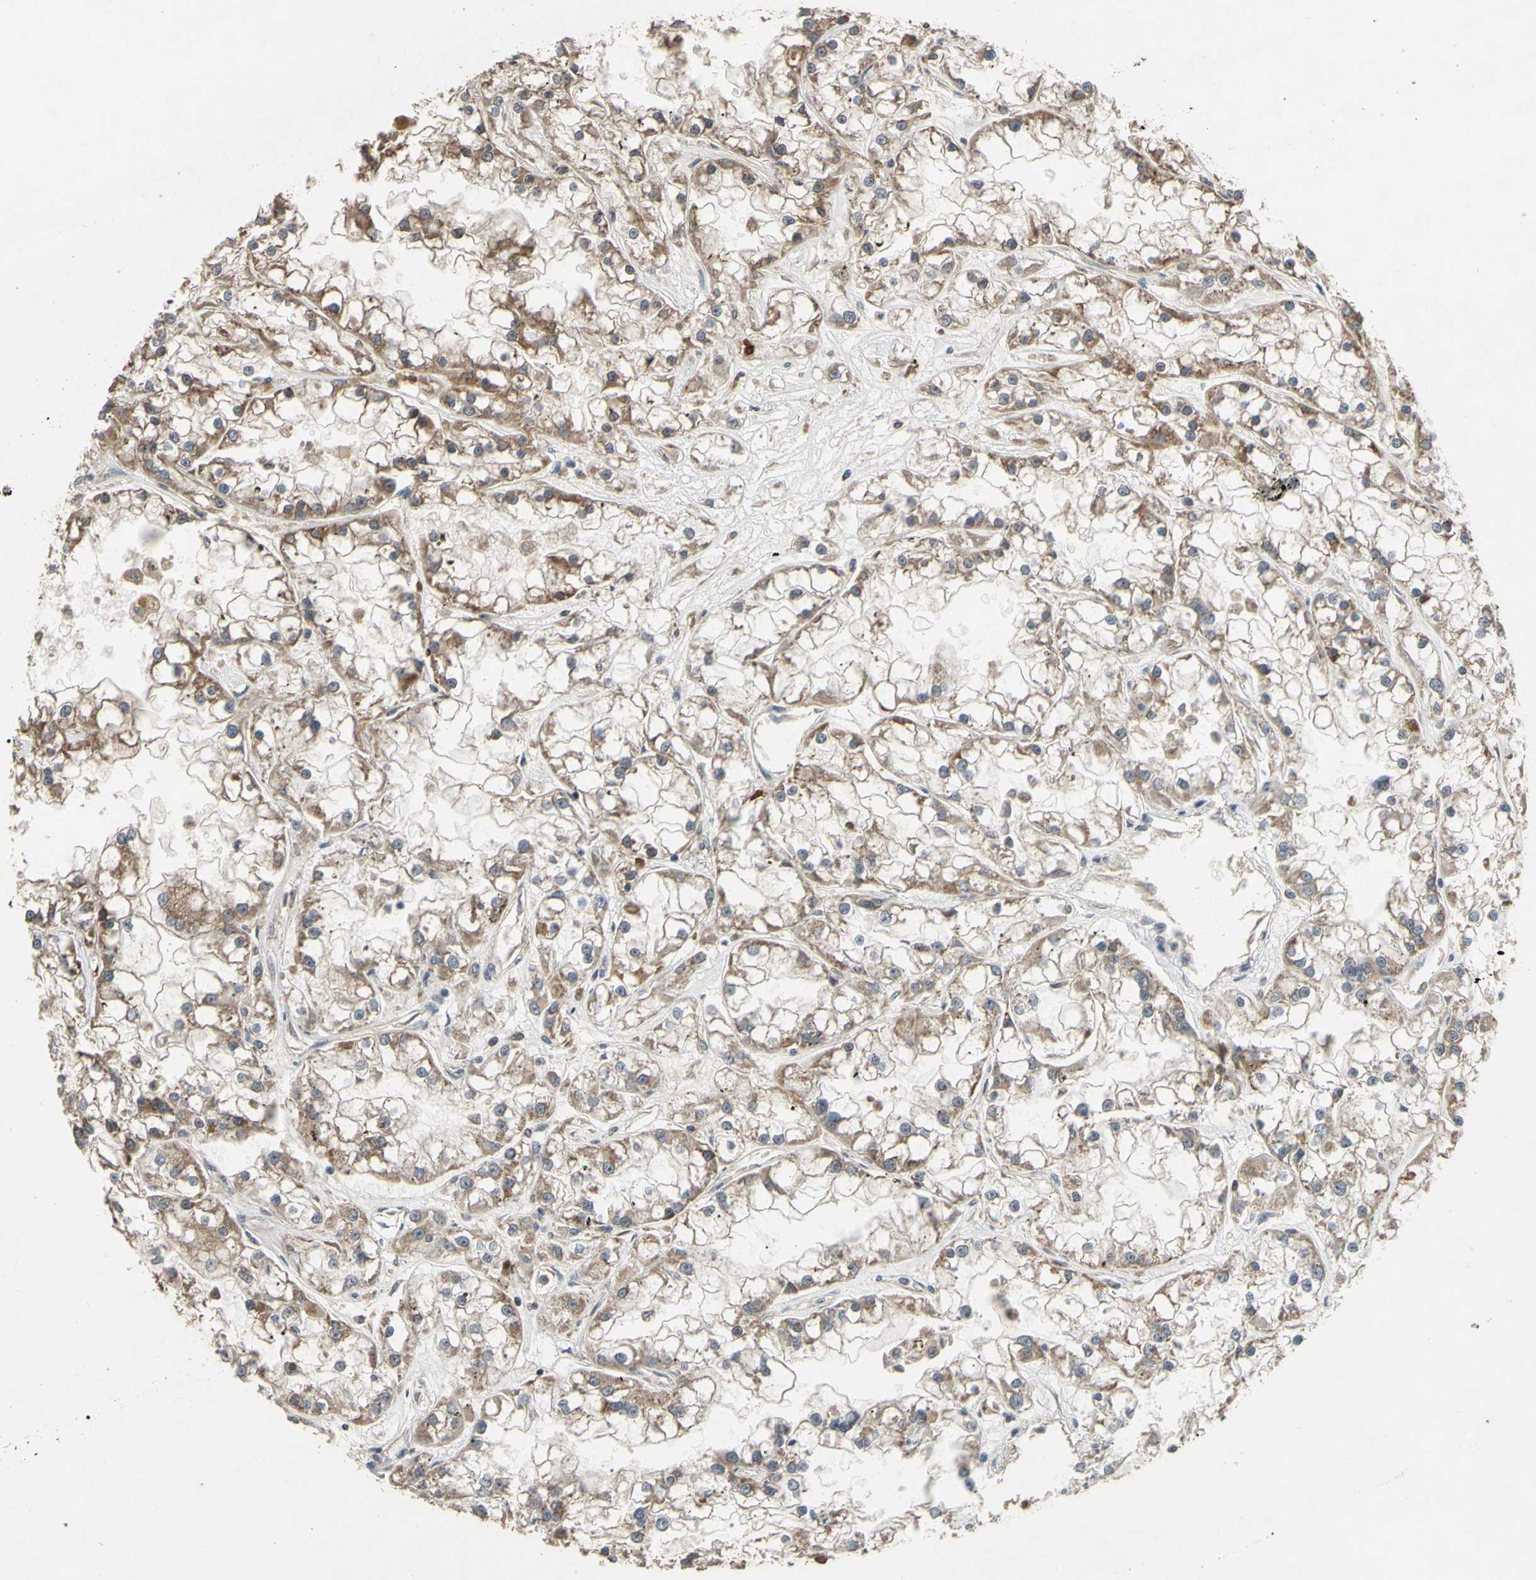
{"staining": {"intensity": "moderate", "quantity": ">75%", "location": "cytoplasmic/membranous"}, "tissue": "renal cancer", "cell_type": "Tumor cells", "image_type": "cancer", "snomed": [{"axis": "morphology", "description": "Adenocarcinoma, NOS"}, {"axis": "topography", "description": "Kidney"}], "caption": "The histopathology image shows a brown stain indicating the presence of a protein in the cytoplasmic/membranous of tumor cells in adenocarcinoma (renal).", "gene": "CD164", "patient": {"sex": "female", "age": 52}}